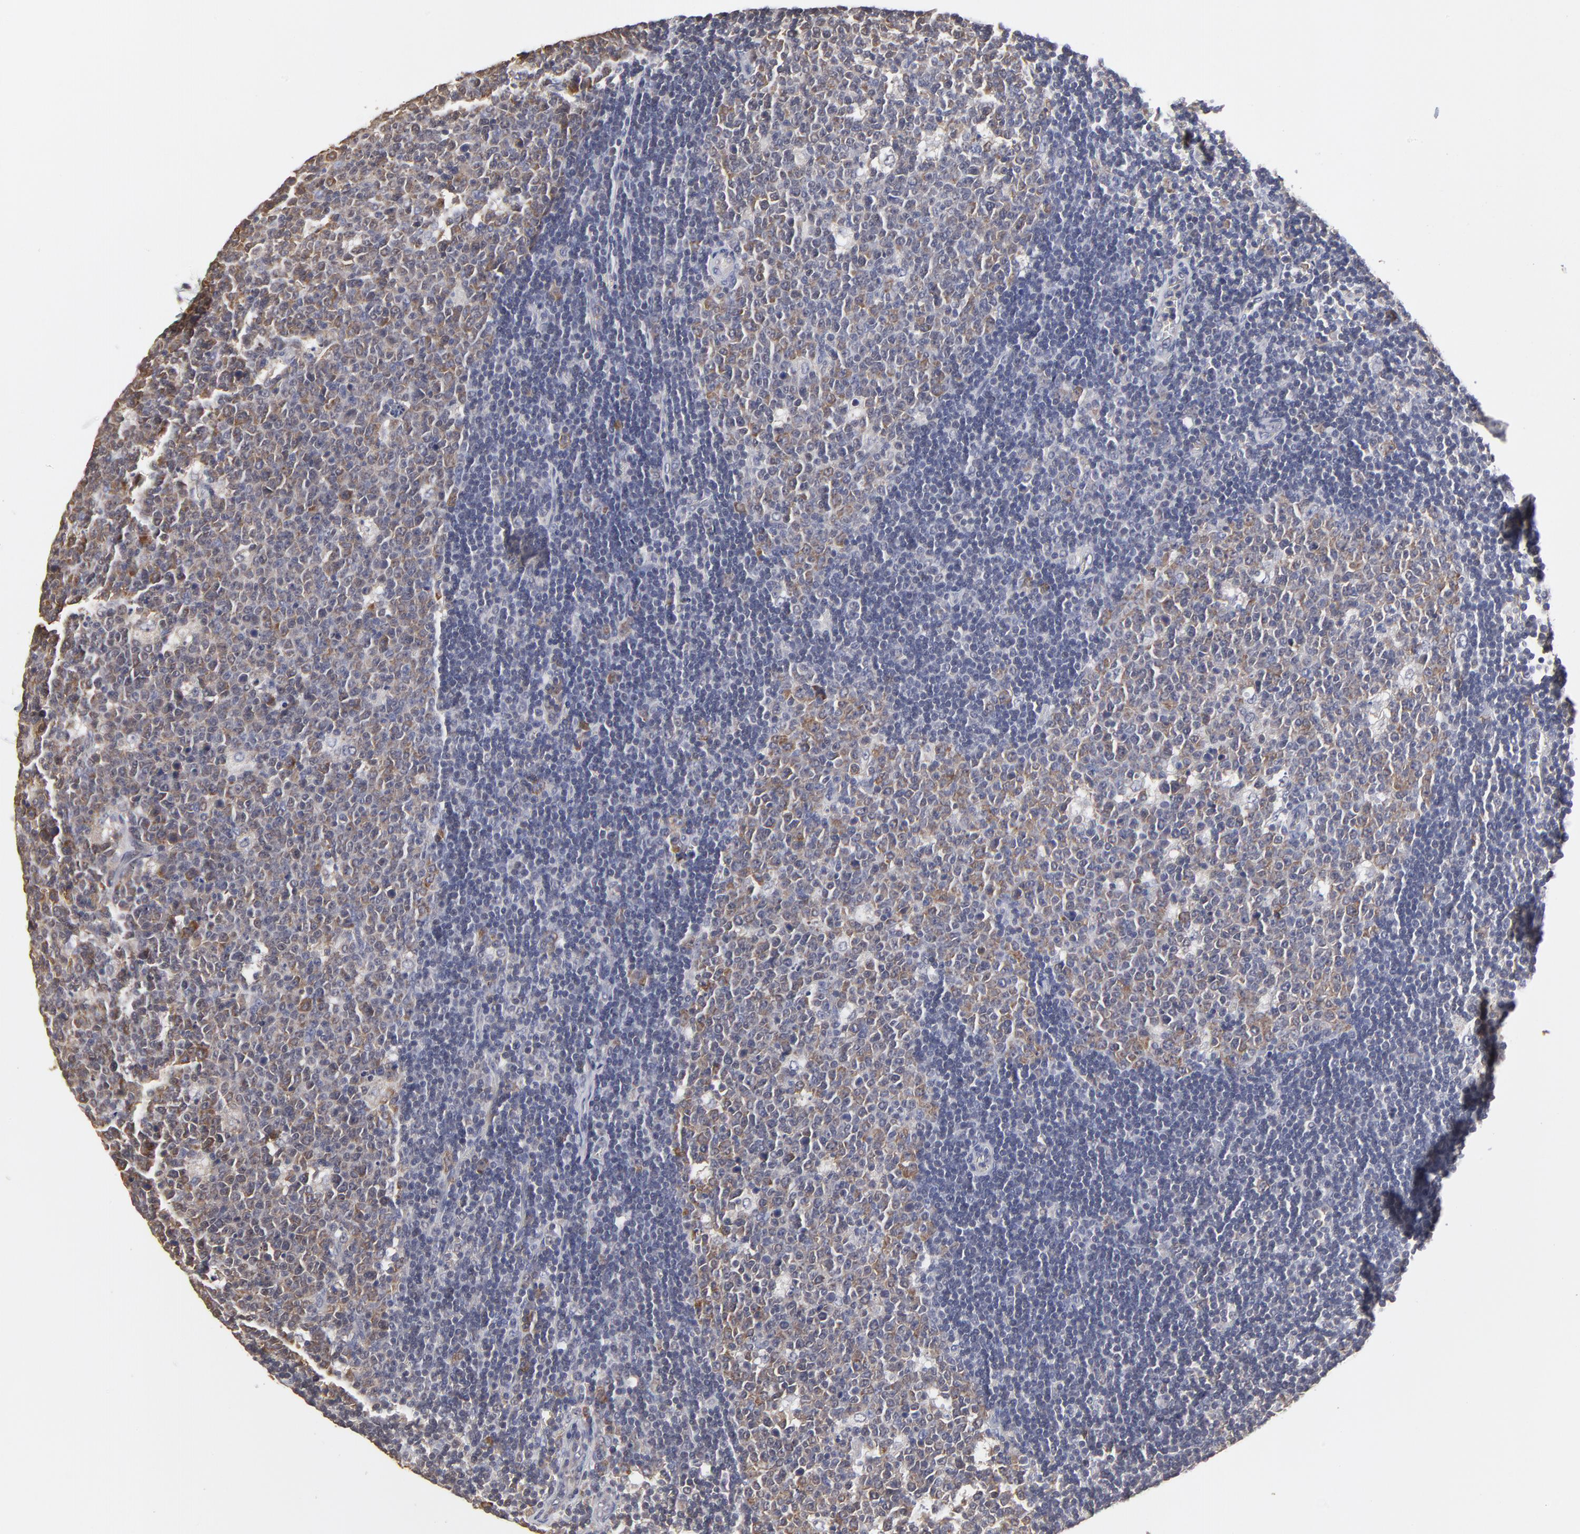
{"staining": {"intensity": "moderate", "quantity": "25%-75%", "location": "cytoplasmic/membranous"}, "tissue": "lymph node", "cell_type": "Germinal center cells", "image_type": "normal", "snomed": [{"axis": "morphology", "description": "Normal tissue, NOS"}, {"axis": "topography", "description": "Lymph node"}, {"axis": "topography", "description": "Salivary gland"}], "caption": "A brown stain highlights moderate cytoplasmic/membranous staining of a protein in germinal center cells of unremarkable human lymph node. (DAB (3,3'-diaminobenzidine) IHC, brown staining for protein, blue staining for nuclei).", "gene": "CCT2", "patient": {"sex": "male", "age": 8}}